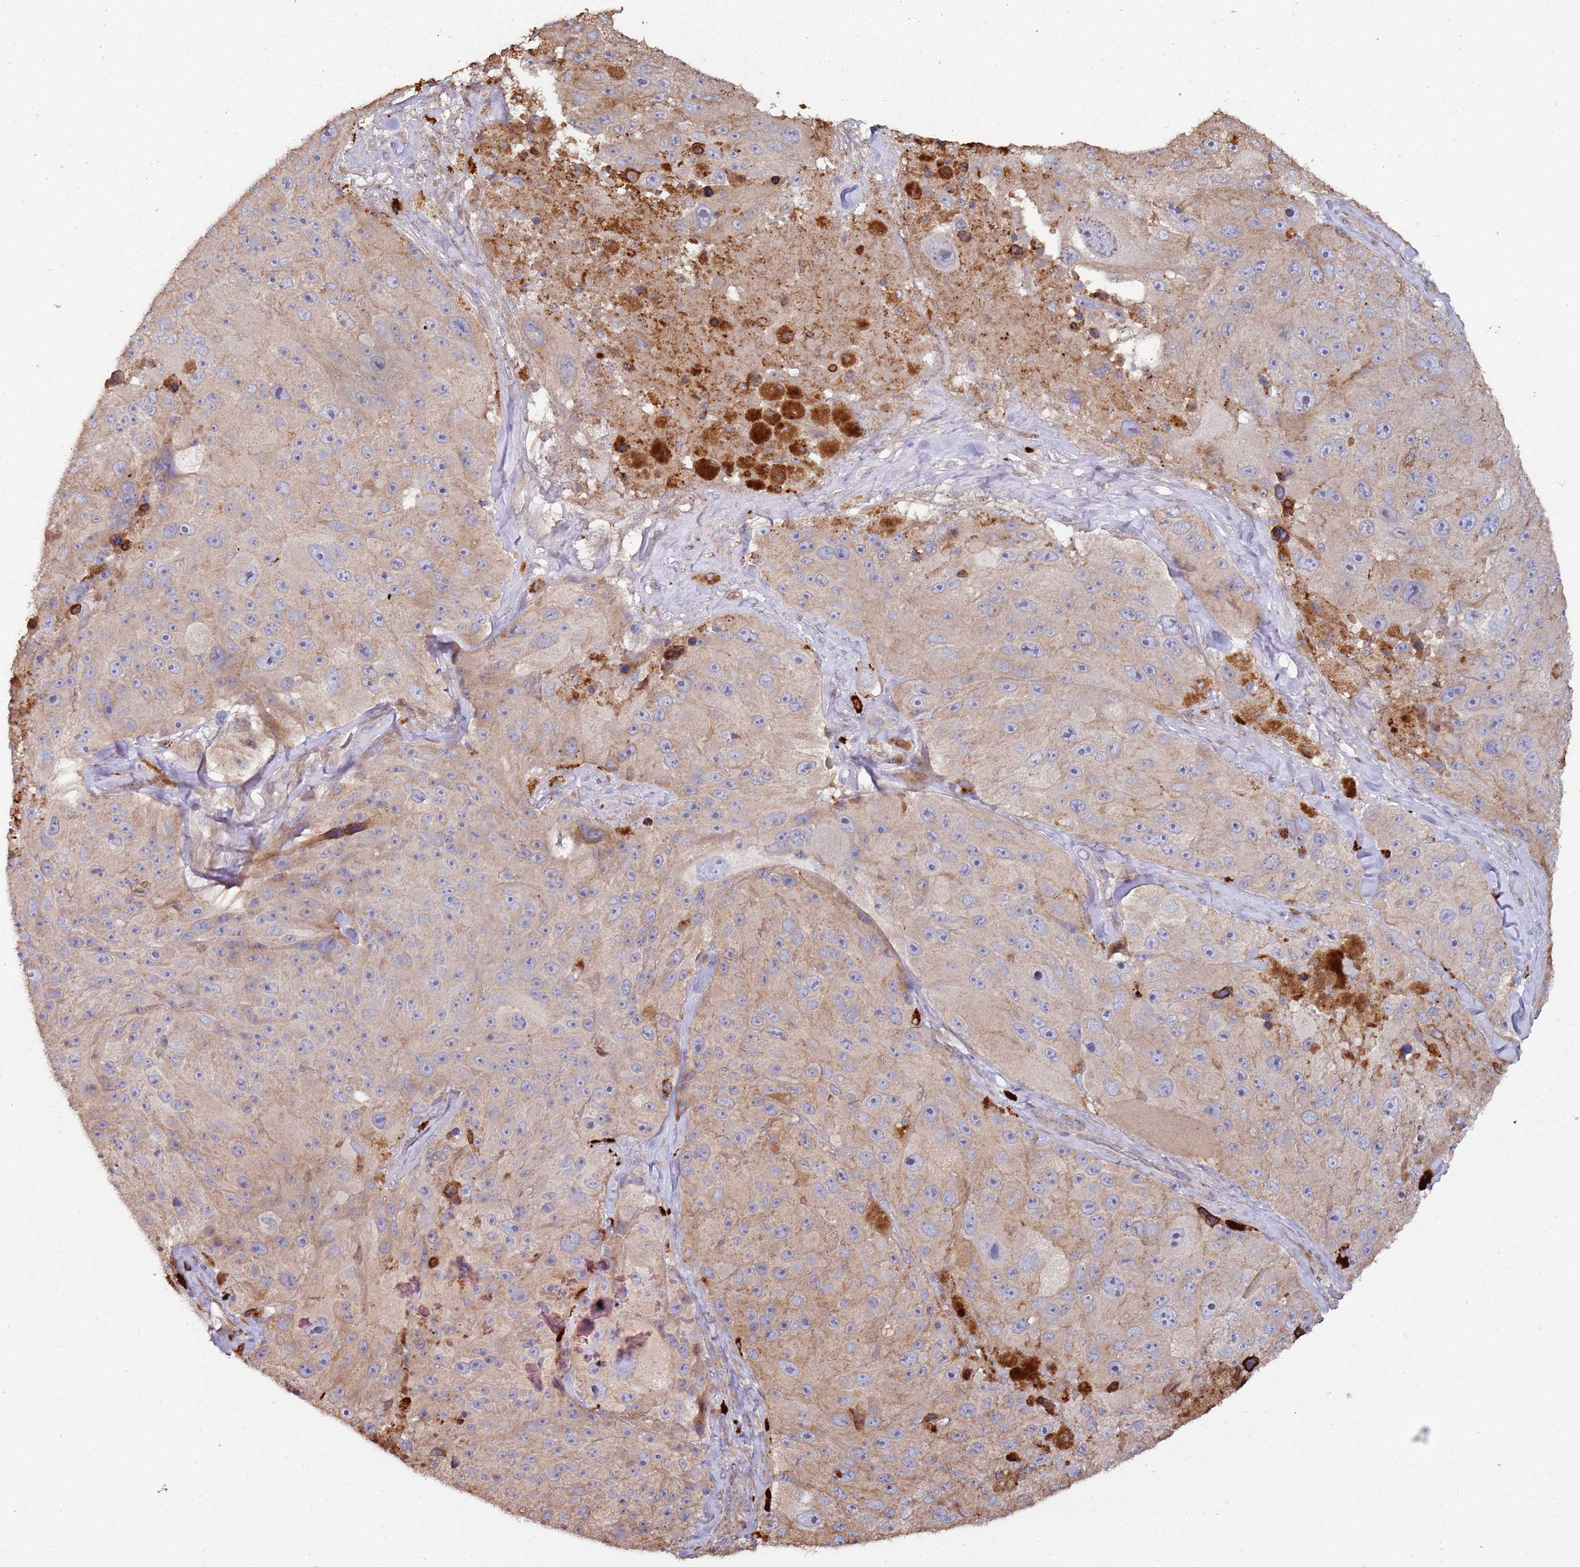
{"staining": {"intensity": "moderate", "quantity": "25%-75%", "location": "cytoplasmic/membranous"}, "tissue": "melanoma", "cell_type": "Tumor cells", "image_type": "cancer", "snomed": [{"axis": "morphology", "description": "Malignant melanoma, Metastatic site"}, {"axis": "topography", "description": "Lymph node"}], "caption": "Tumor cells exhibit moderate cytoplasmic/membranous positivity in approximately 25%-75% of cells in malignant melanoma (metastatic site).", "gene": "LACC1", "patient": {"sex": "male", "age": 62}}